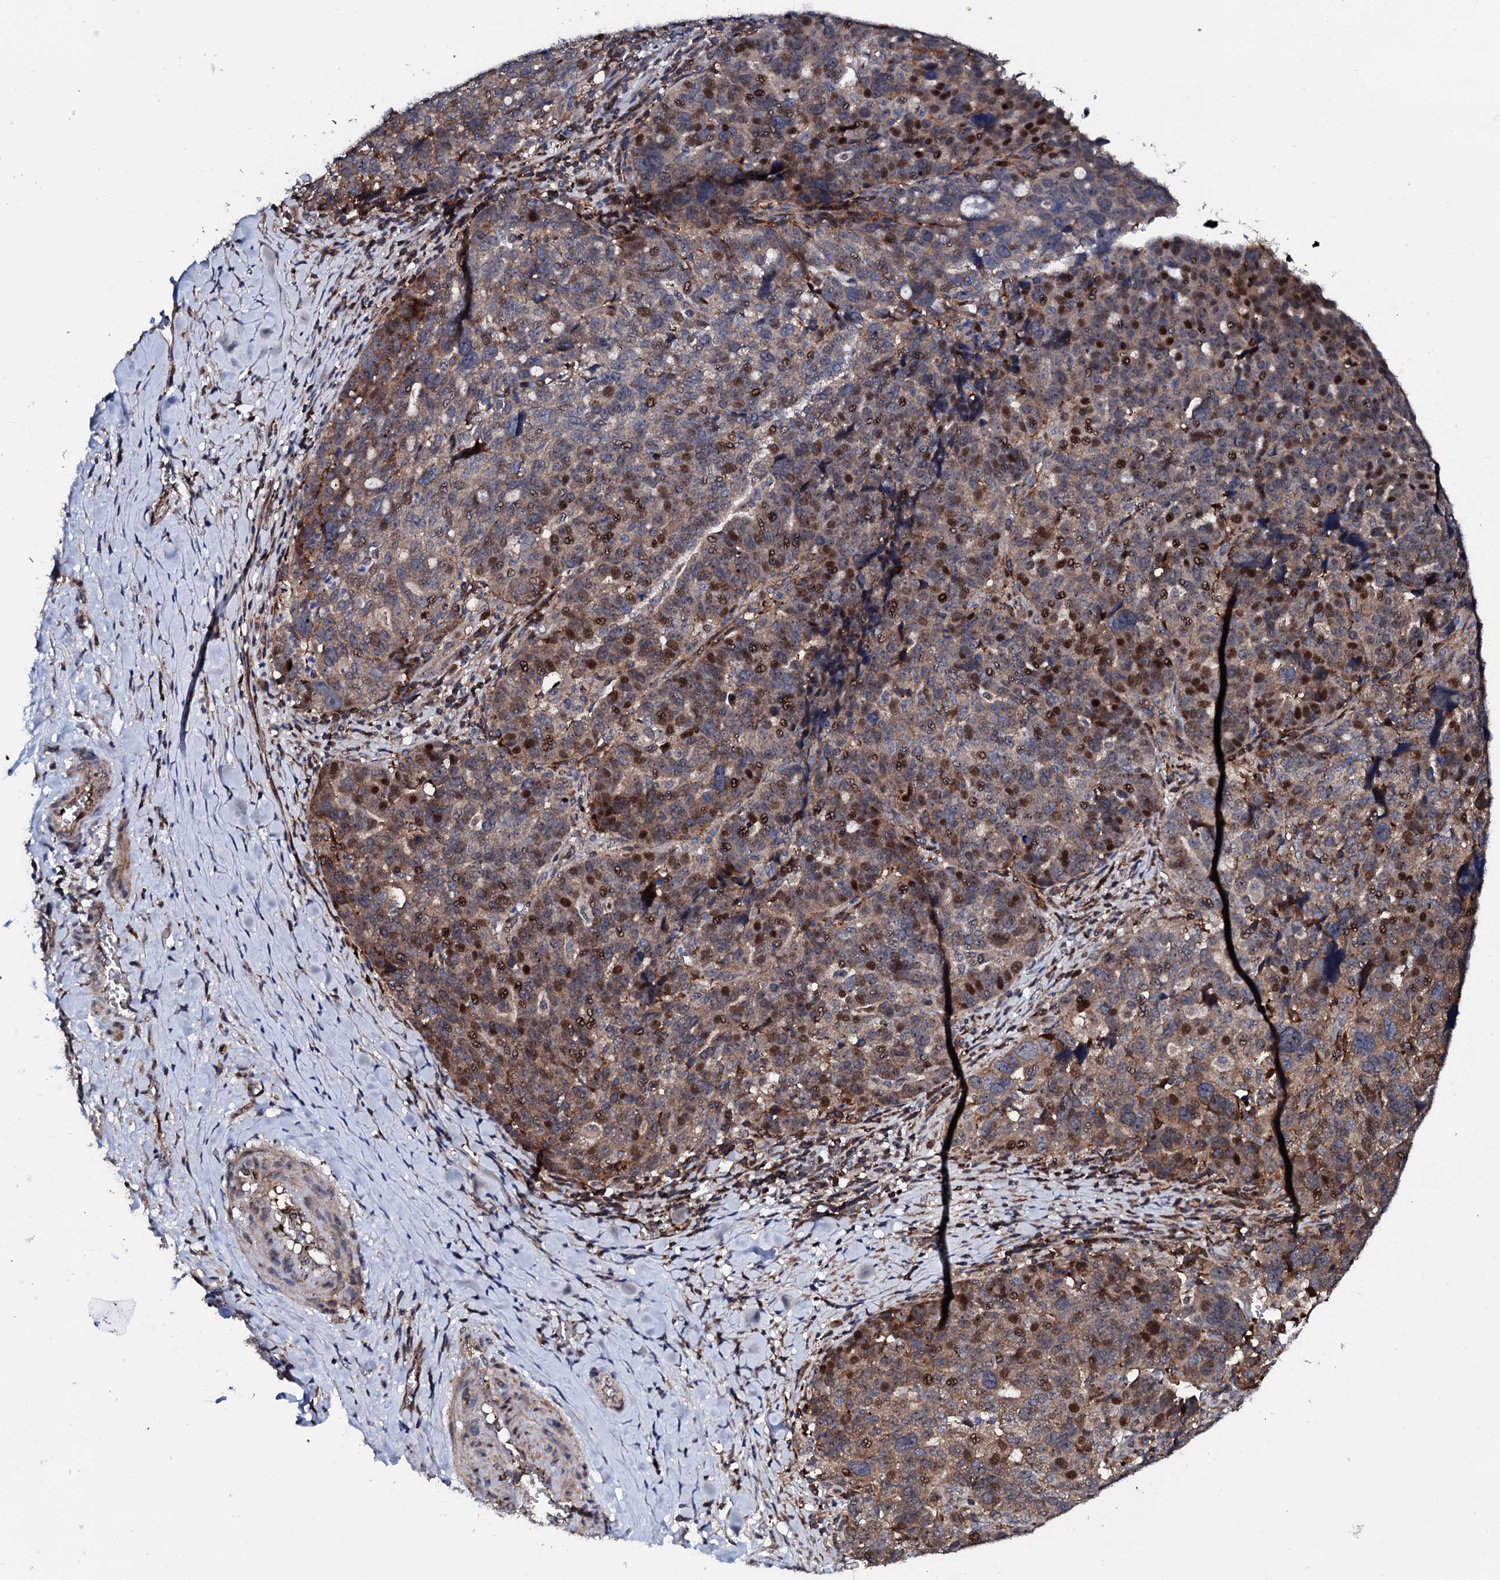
{"staining": {"intensity": "moderate", "quantity": ">75%", "location": "cytoplasmic/membranous,nuclear"}, "tissue": "ovarian cancer", "cell_type": "Tumor cells", "image_type": "cancer", "snomed": [{"axis": "morphology", "description": "Cystadenocarcinoma, serous, NOS"}, {"axis": "topography", "description": "Ovary"}], "caption": "A micrograph showing moderate cytoplasmic/membranous and nuclear staining in approximately >75% of tumor cells in ovarian cancer, as visualized by brown immunohistochemical staining.", "gene": "GTPBP4", "patient": {"sex": "female", "age": 59}}